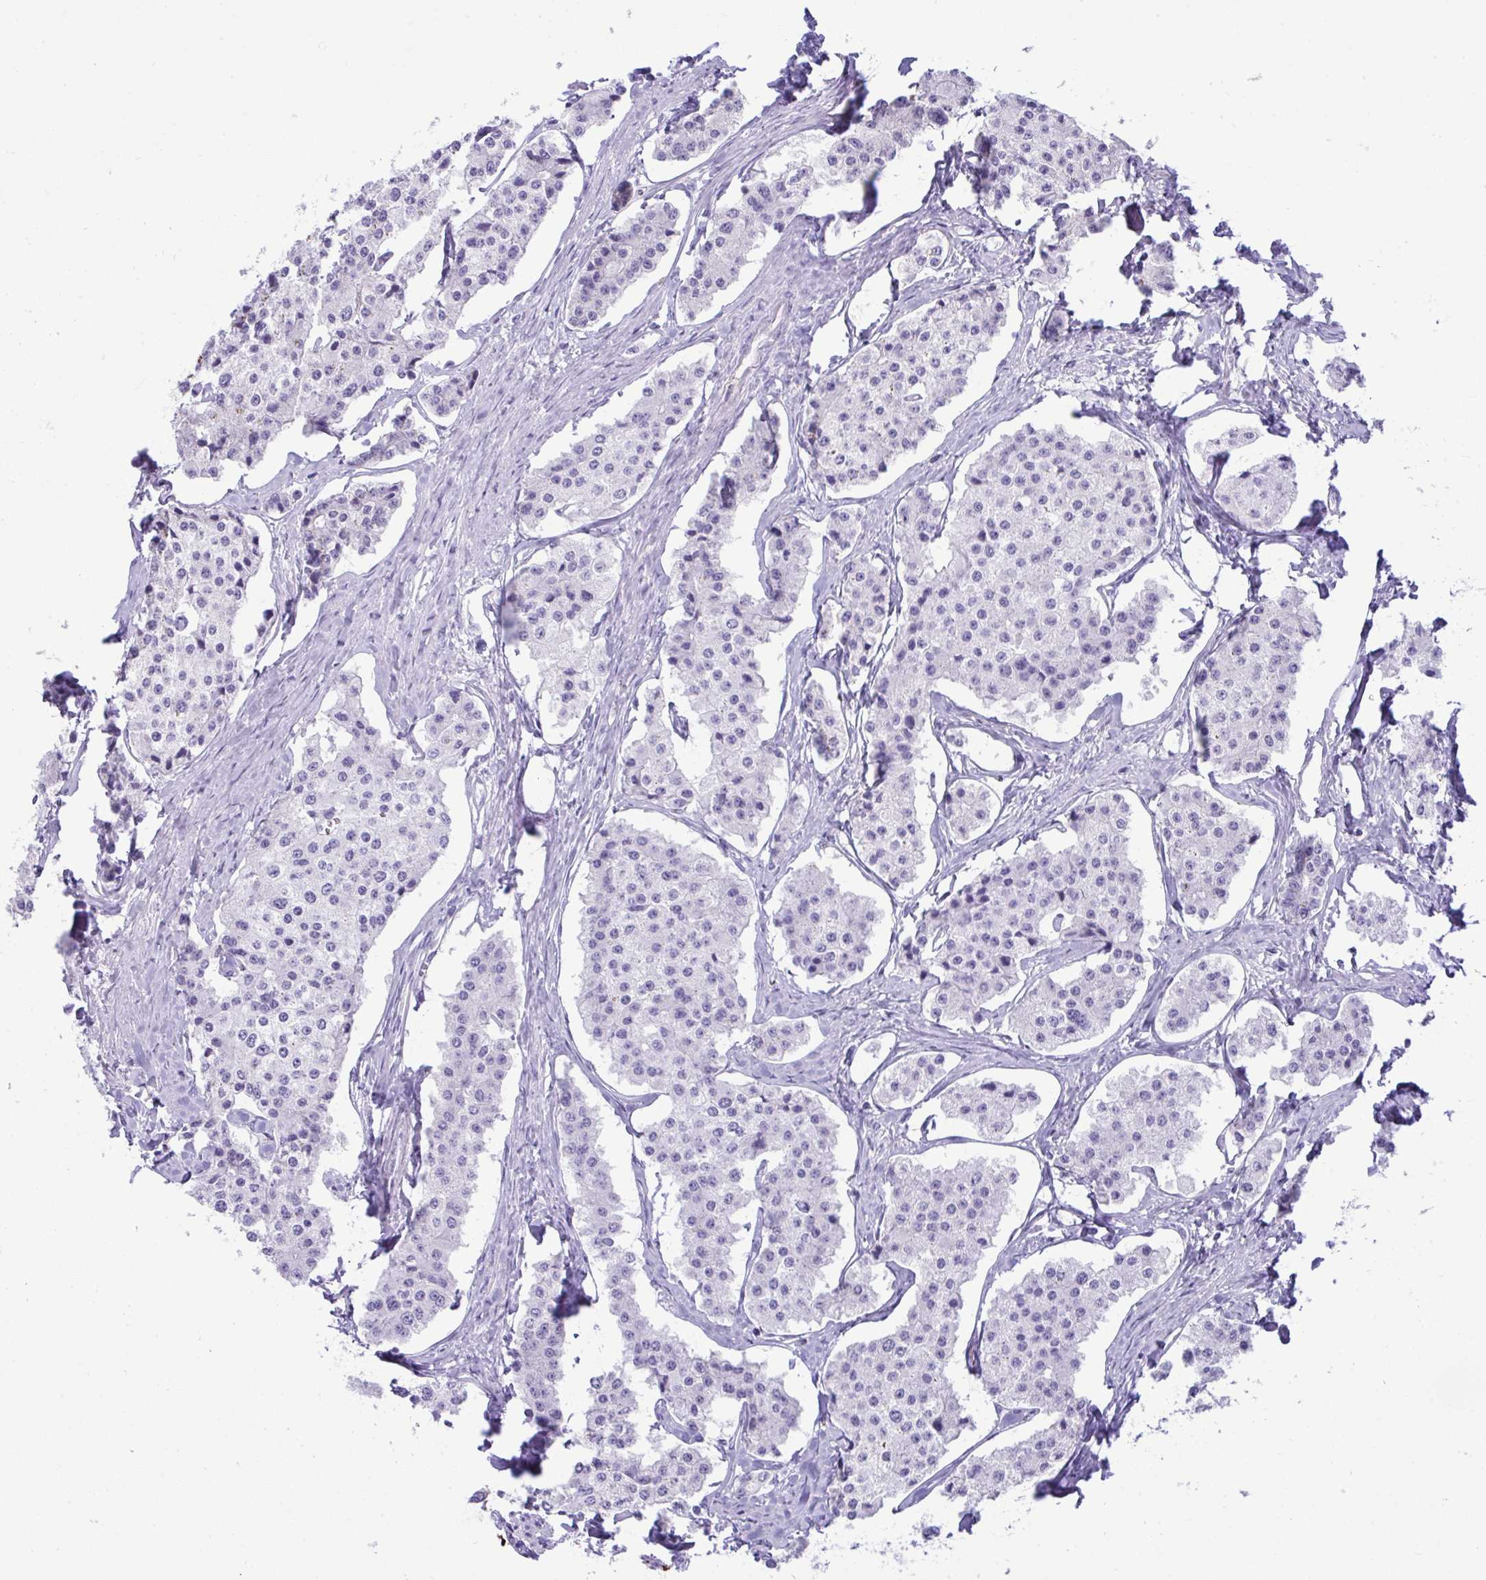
{"staining": {"intensity": "negative", "quantity": "none", "location": "none"}, "tissue": "carcinoid", "cell_type": "Tumor cells", "image_type": "cancer", "snomed": [{"axis": "morphology", "description": "Carcinoid, malignant, NOS"}, {"axis": "topography", "description": "Small intestine"}], "caption": "High magnification brightfield microscopy of carcinoid (malignant) stained with DAB (3,3'-diaminobenzidine) (brown) and counterstained with hematoxylin (blue): tumor cells show no significant expression. (Brightfield microscopy of DAB (3,3'-diaminobenzidine) immunohistochemistry (IHC) at high magnification).", "gene": "JCHAIN", "patient": {"sex": "female", "age": 65}}